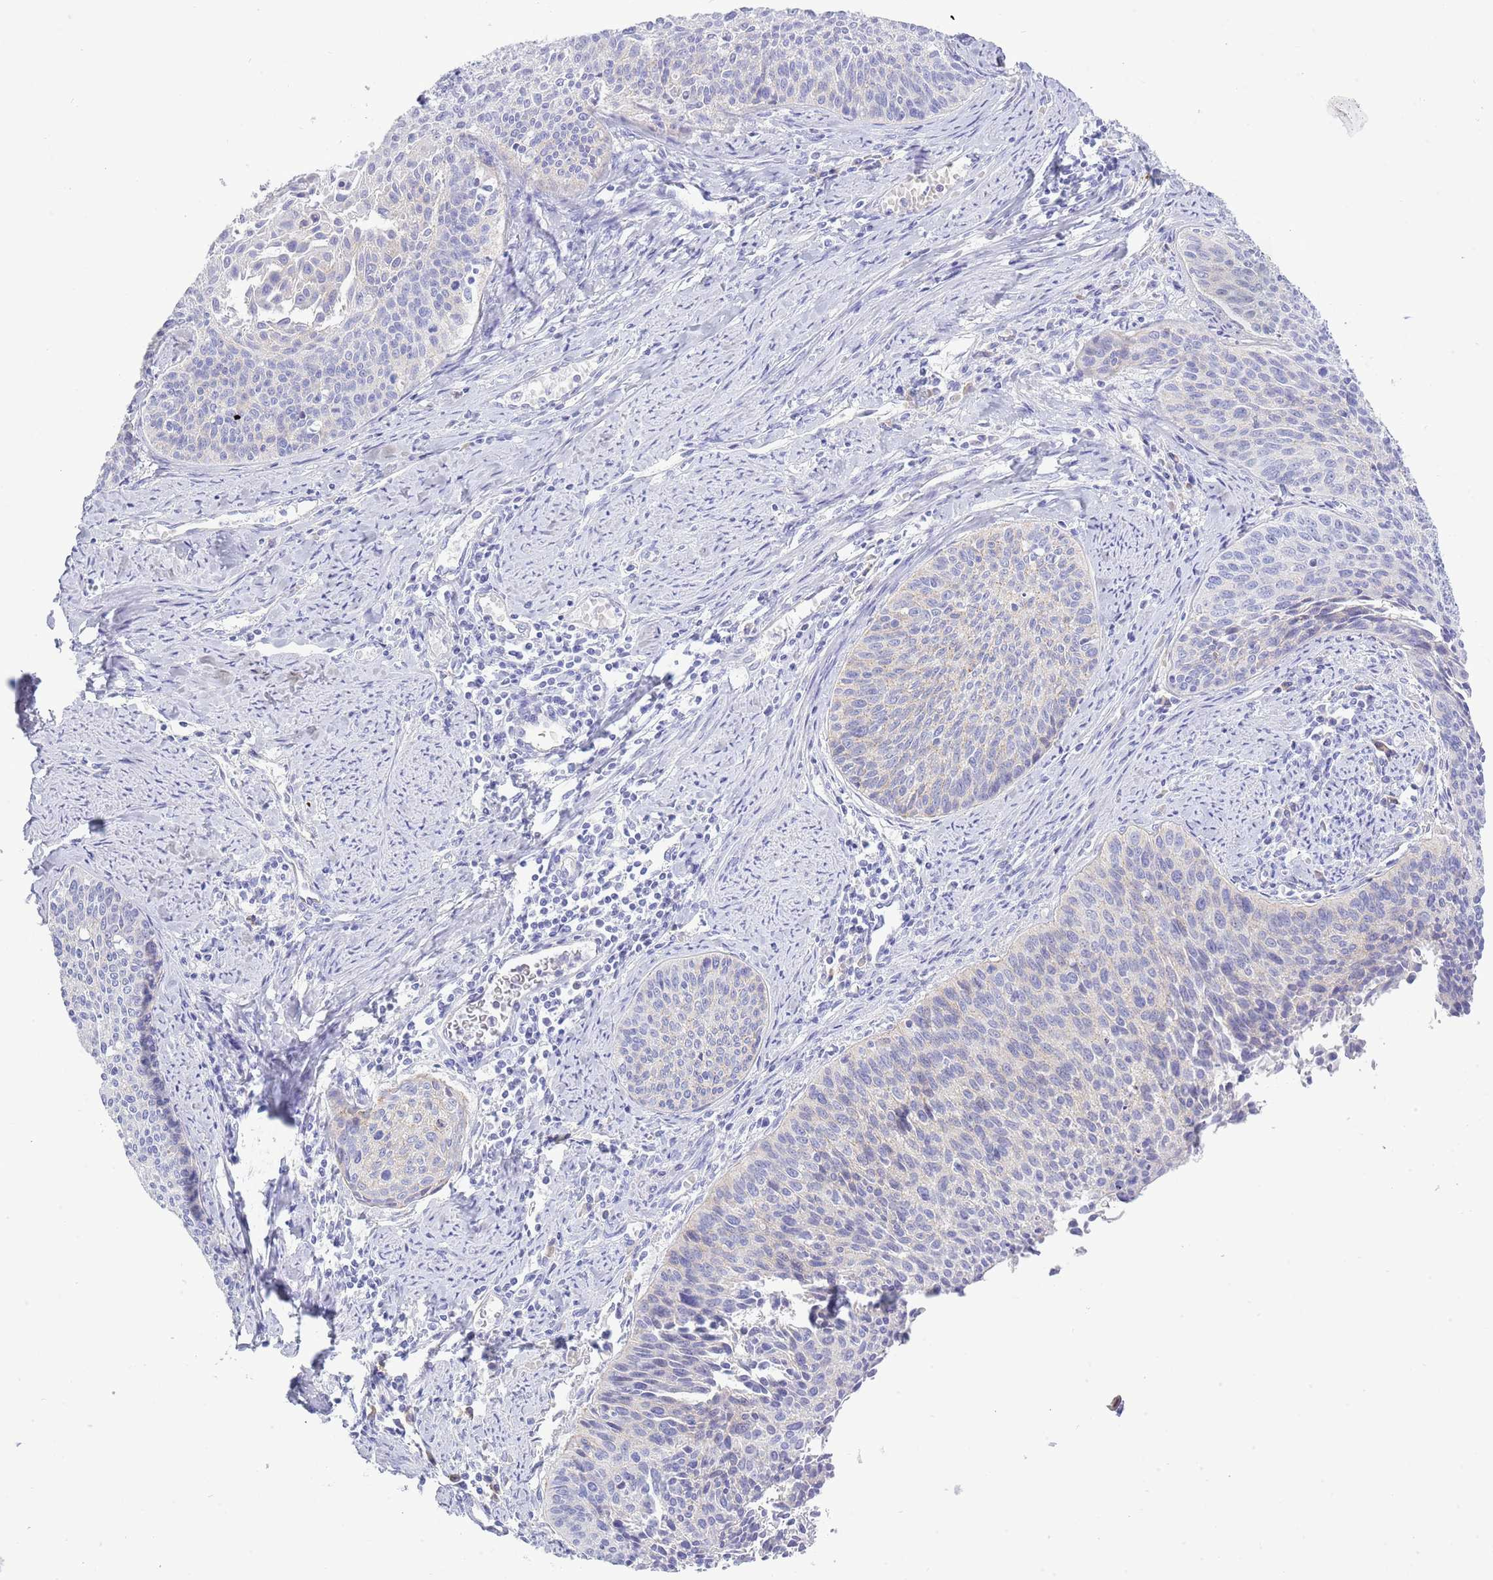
{"staining": {"intensity": "negative", "quantity": "none", "location": "none"}, "tissue": "cervical cancer", "cell_type": "Tumor cells", "image_type": "cancer", "snomed": [{"axis": "morphology", "description": "Squamous cell carcinoma, NOS"}, {"axis": "topography", "description": "Cervix"}], "caption": "Protein analysis of cervical cancer (squamous cell carcinoma) reveals no significant positivity in tumor cells. The staining is performed using DAB (3,3'-diaminobenzidine) brown chromogen with nuclei counter-stained in using hematoxylin.", "gene": "ACR", "patient": {"sex": "female", "age": 55}}